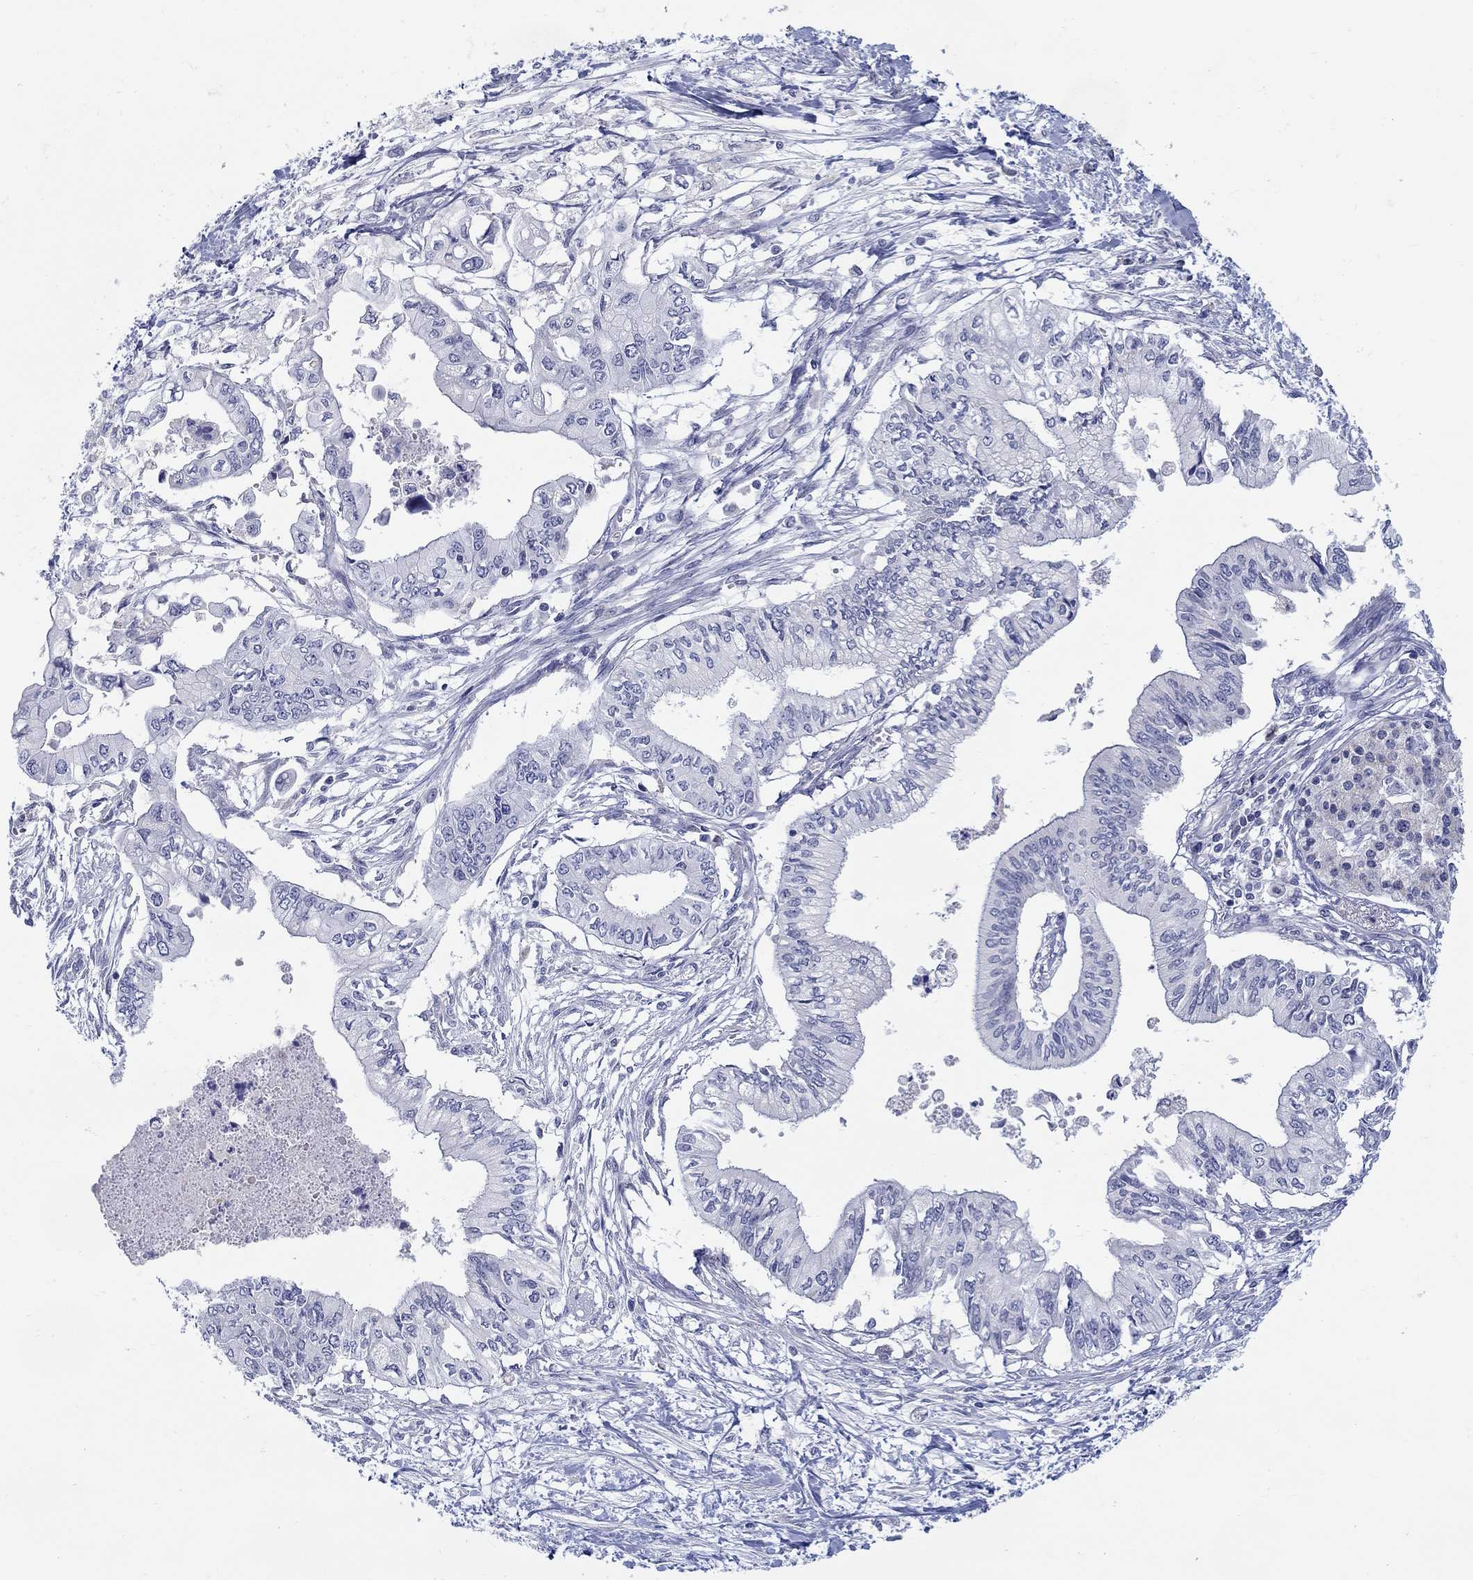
{"staining": {"intensity": "negative", "quantity": "none", "location": "none"}, "tissue": "pancreatic cancer", "cell_type": "Tumor cells", "image_type": "cancer", "snomed": [{"axis": "morphology", "description": "Adenocarcinoma, NOS"}, {"axis": "topography", "description": "Pancreas"}], "caption": "Immunohistochemistry photomicrograph of human pancreatic cancer stained for a protein (brown), which exhibits no positivity in tumor cells.", "gene": "ABCA4", "patient": {"sex": "female", "age": 61}}